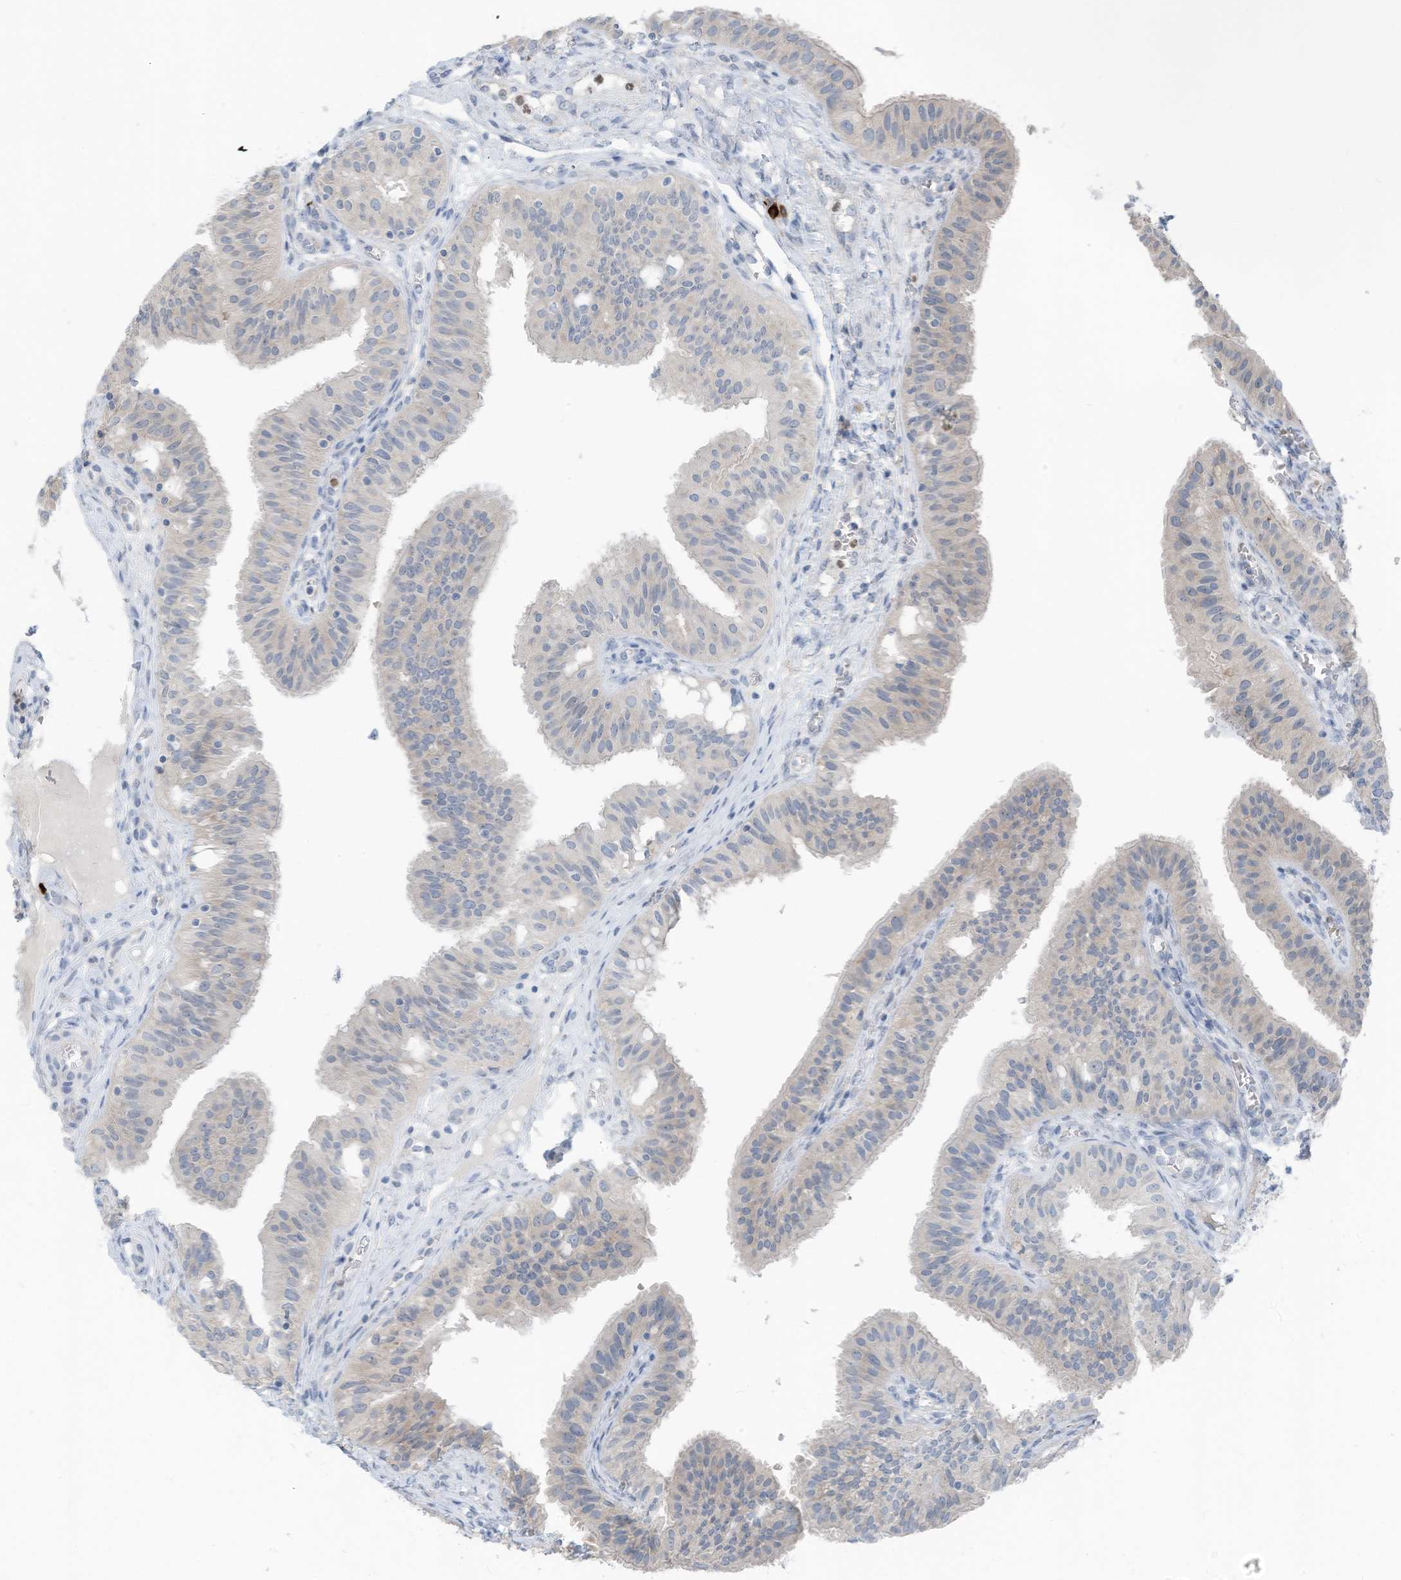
{"staining": {"intensity": "moderate", "quantity": "<25%", "location": "cytoplasmic/membranous"}, "tissue": "fallopian tube", "cell_type": "Glandular cells", "image_type": "normal", "snomed": [{"axis": "morphology", "description": "Normal tissue, NOS"}, {"axis": "topography", "description": "Fallopian tube"}, {"axis": "topography", "description": "Ovary"}], "caption": "Glandular cells reveal moderate cytoplasmic/membranous staining in about <25% of cells in unremarkable fallopian tube.", "gene": "CHMP2B", "patient": {"sex": "female", "age": 42}}